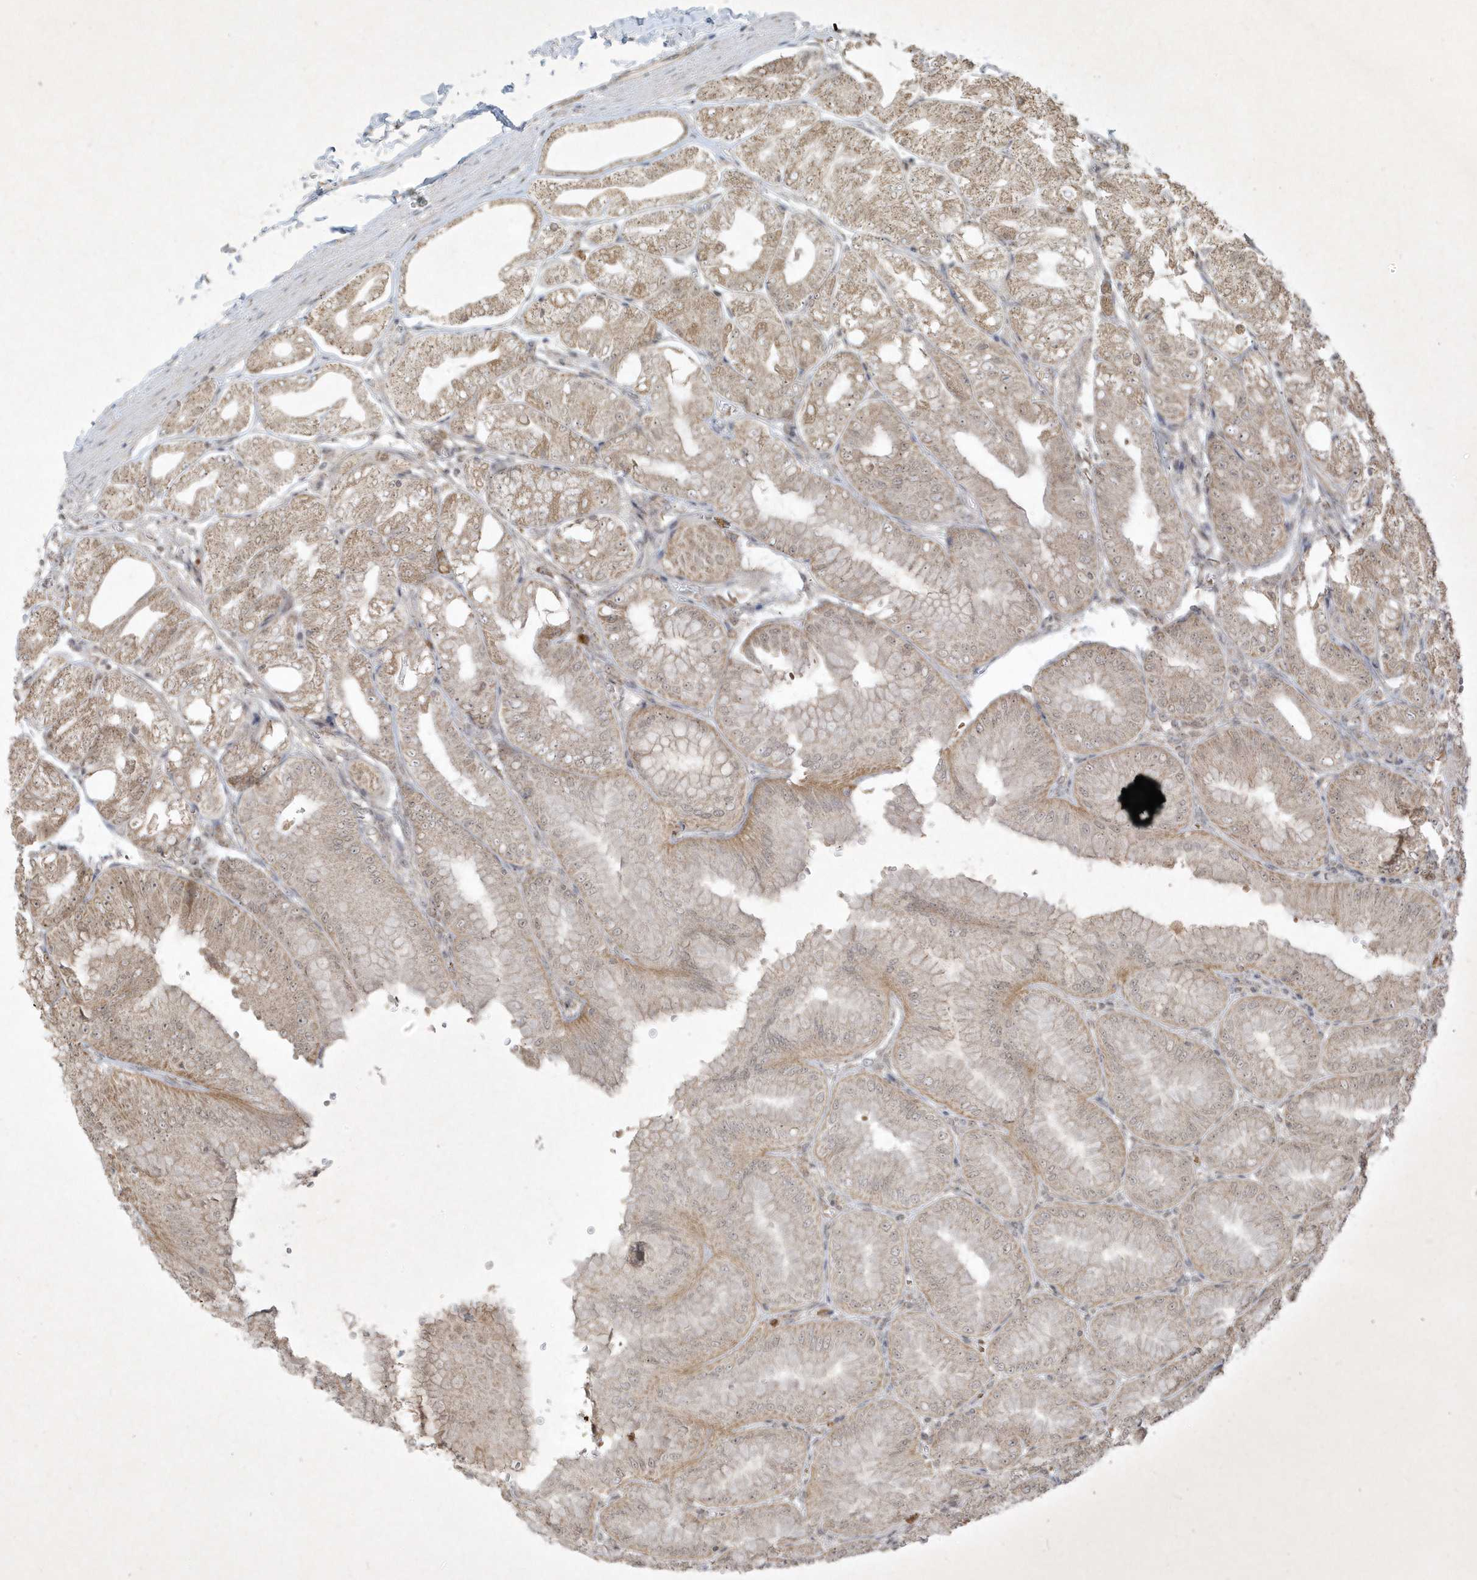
{"staining": {"intensity": "weak", "quantity": ">75%", "location": "cytoplasmic/membranous,nuclear"}, "tissue": "stomach", "cell_type": "Glandular cells", "image_type": "normal", "snomed": [{"axis": "morphology", "description": "Normal tissue, NOS"}, {"axis": "topography", "description": "Stomach, lower"}], "caption": "The micrograph shows a brown stain indicating the presence of a protein in the cytoplasmic/membranous,nuclear of glandular cells in stomach. Using DAB (3,3'-diaminobenzidine) (brown) and hematoxylin (blue) stains, captured at high magnification using brightfield microscopy.", "gene": "ZNF213", "patient": {"sex": "male", "age": 71}}